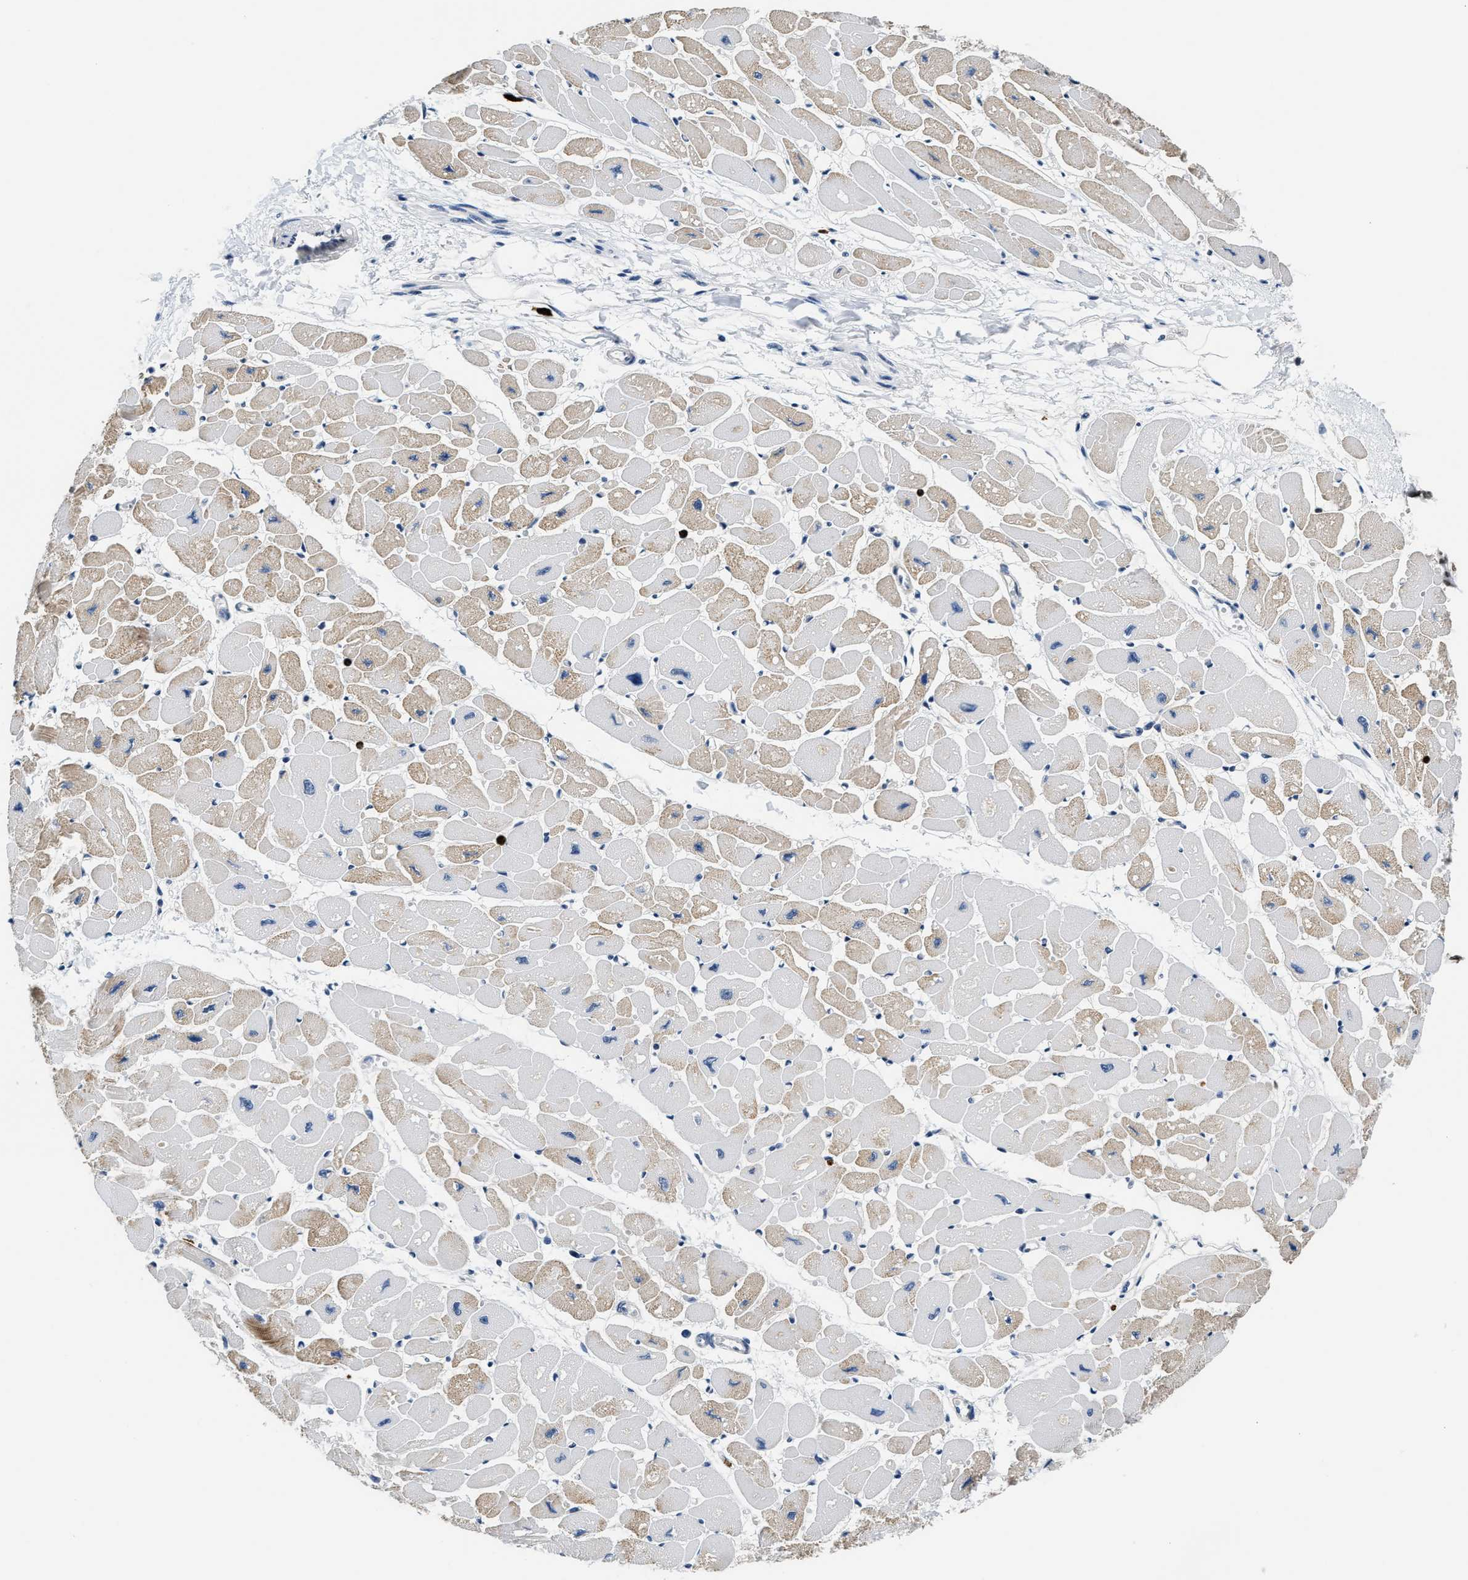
{"staining": {"intensity": "moderate", "quantity": "25%-75%", "location": "cytoplasmic/membranous"}, "tissue": "heart muscle", "cell_type": "Cardiomyocytes", "image_type": "normal", "snomed": [{"axis": "morphology", "description": "Normal tissue, NOS"}, {"axis": "topography", "description": "Heart"}], "caption": "Protein staining reveals moderate cytoplasmic/membranous positivity in about 25%-75% of cardiomyocytes in normal heart muscle. (Stains: DAB in brown, nuclei in blue, Microscopy: brightfield microscopy at high magnification).", "gene": "CCNDBP1", "patient": {"sex": "female", "age": 54}}